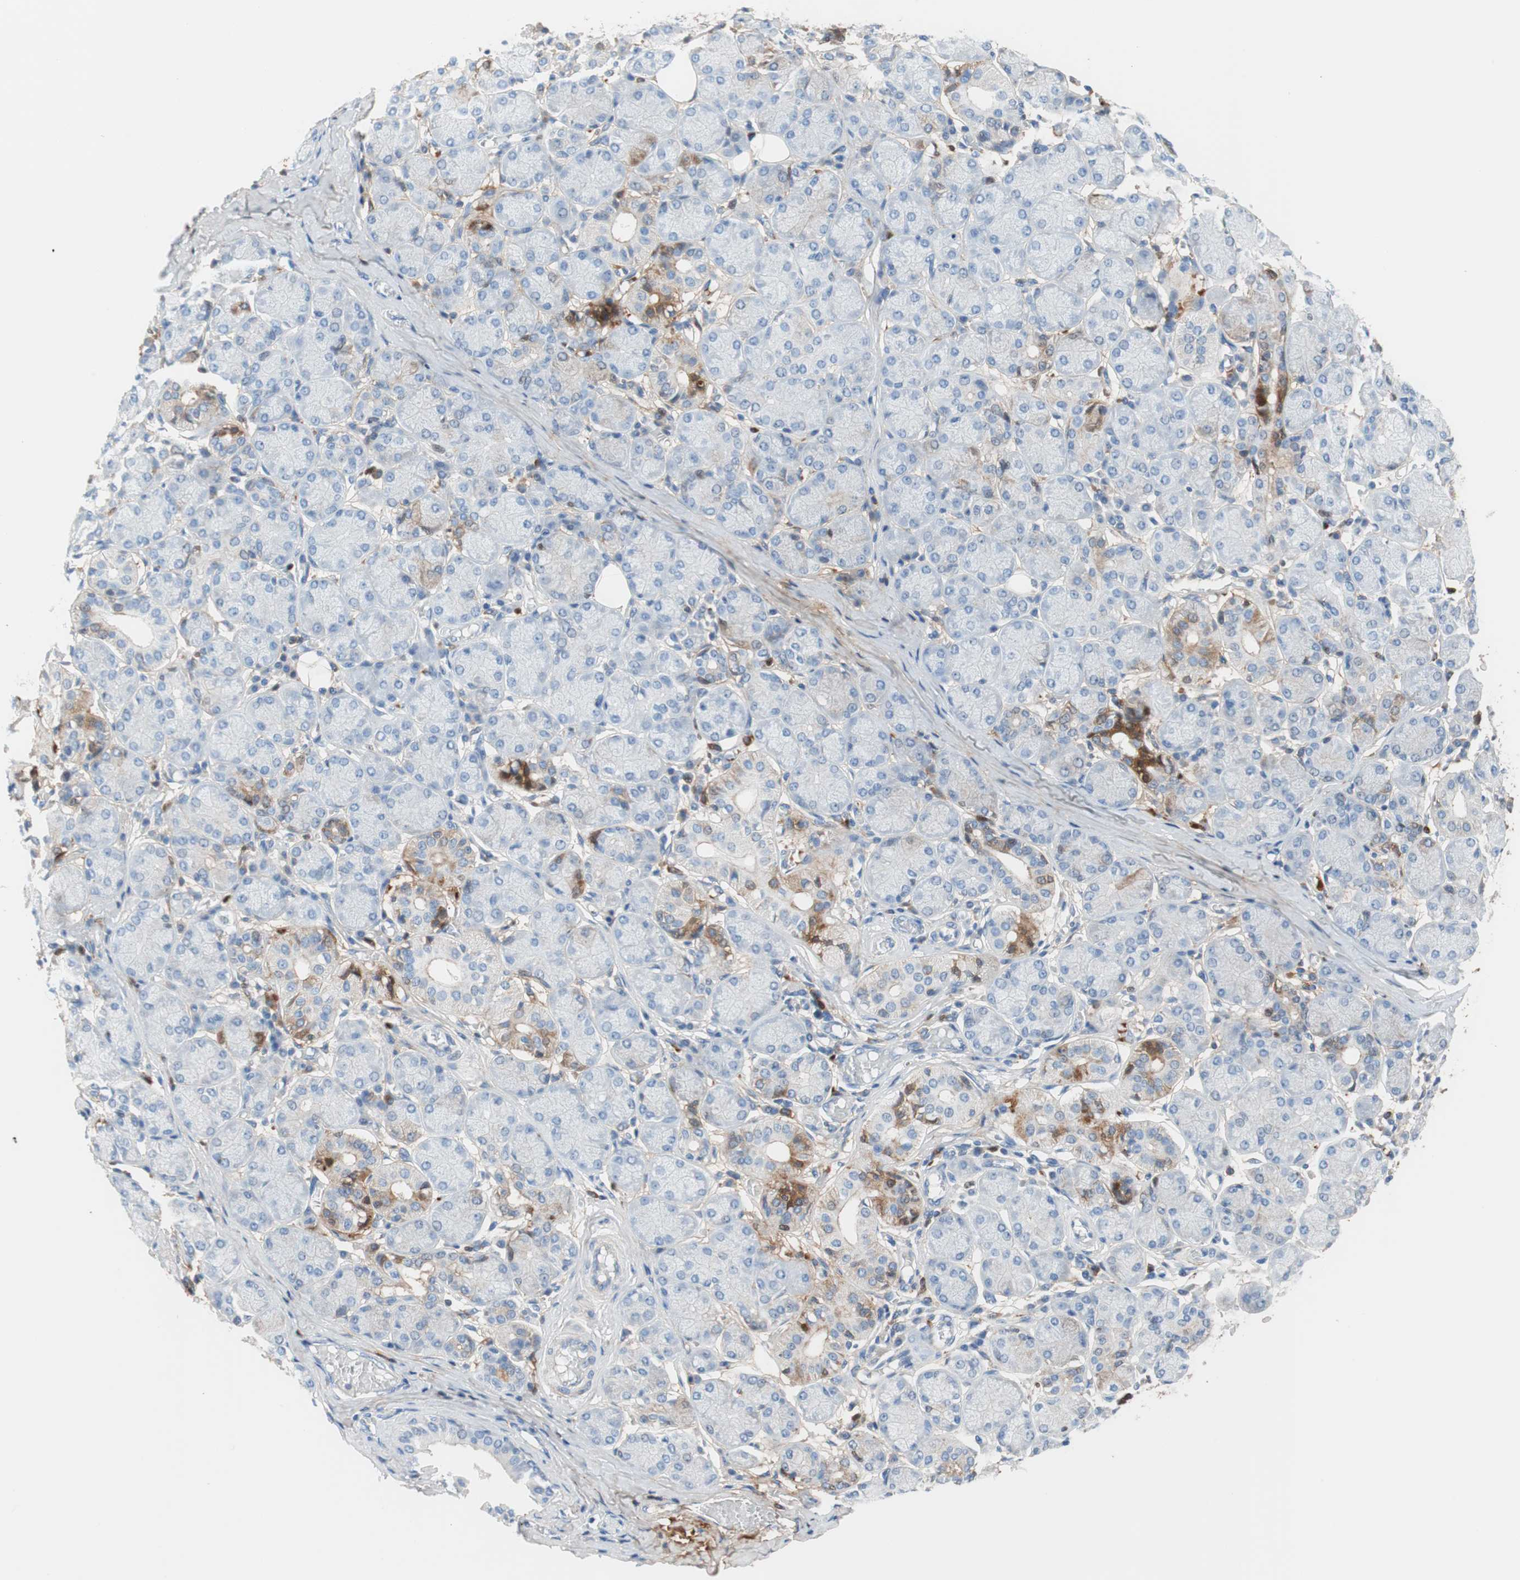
{"staining": {"intensity": "negative", "quantity": "none", "location": "none"}, "tissue": "salivary gland", "cell_type": "Glandular cells", "image_type": "normal", "snomed": [{"axis": "morphology", "description": "Normal tissue, NOS"}, {"axis": "topography", "description": "Salivary gland"}], "caption": "An immunohistochemistry (IHC) histopathology image of unremarkable salivary gland is shown. There is no staining in glandular cells of salivary gland.", "gene": "RBP4", "patient": {"sex": "female", "age": 24}}